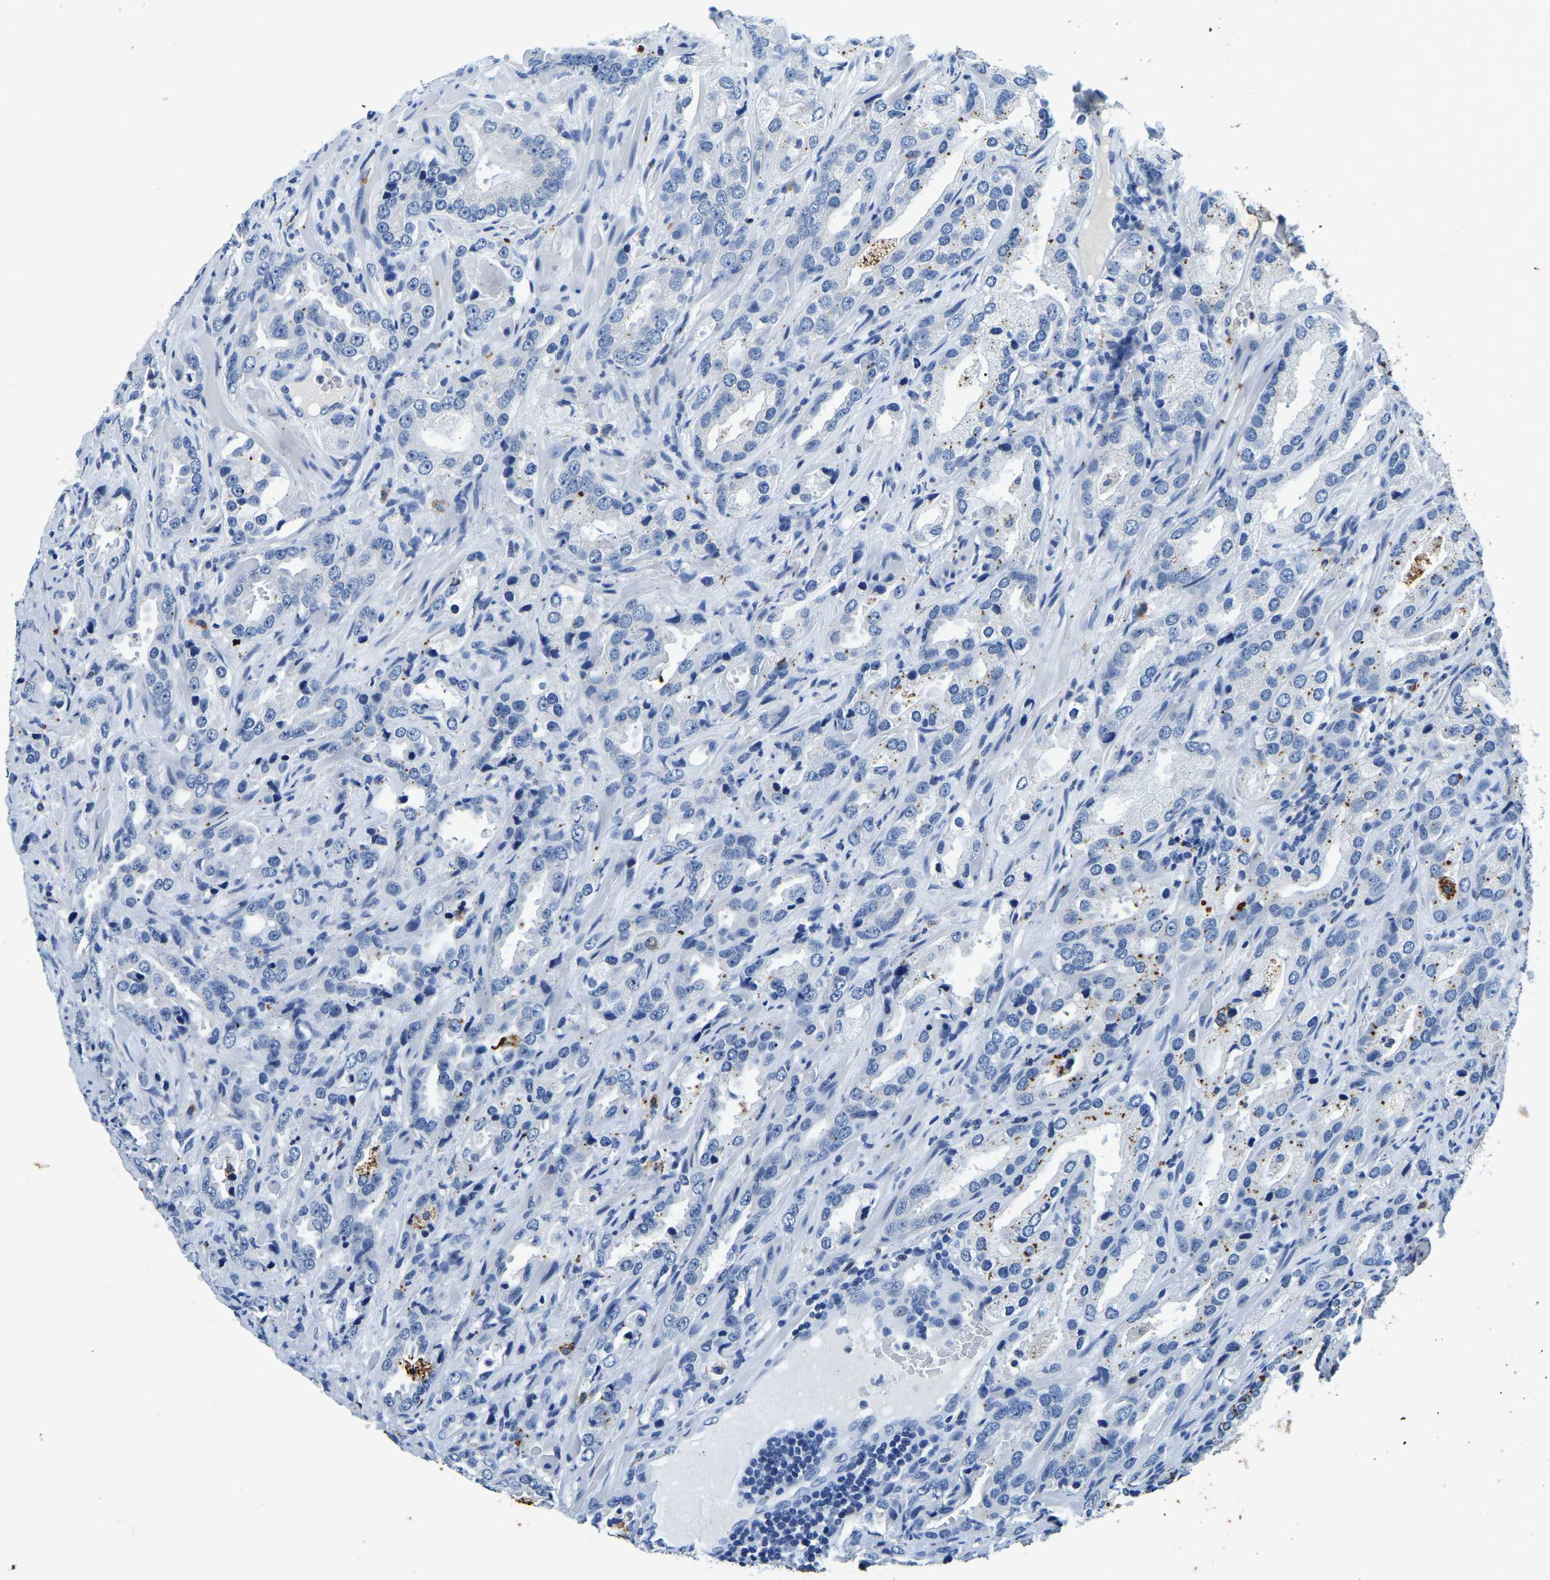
{"staining": {"intensity": "negative", "quantity": "none", "location": "none"}, "tissue": "prostate cancer", "cell_type": "Tumor cells", "image_type": "cancer", "snomed": [{"axis": "morphology", "description": "Adenocarcinoma, High grade"}, {"axis": "topography", "description": "Prostate"}], "caption": "High power microscopy histopathology image of an IHC micrograph of prostate cancer (high-grade adenocarcinoma), revealing no significant expression in tumor cells. The staining is performed using DAB brown chromogen with nuclei counter-stained in using hematoxylin.", "gene": "UBN2", "patient": {"sex": "male", "age": 63}}